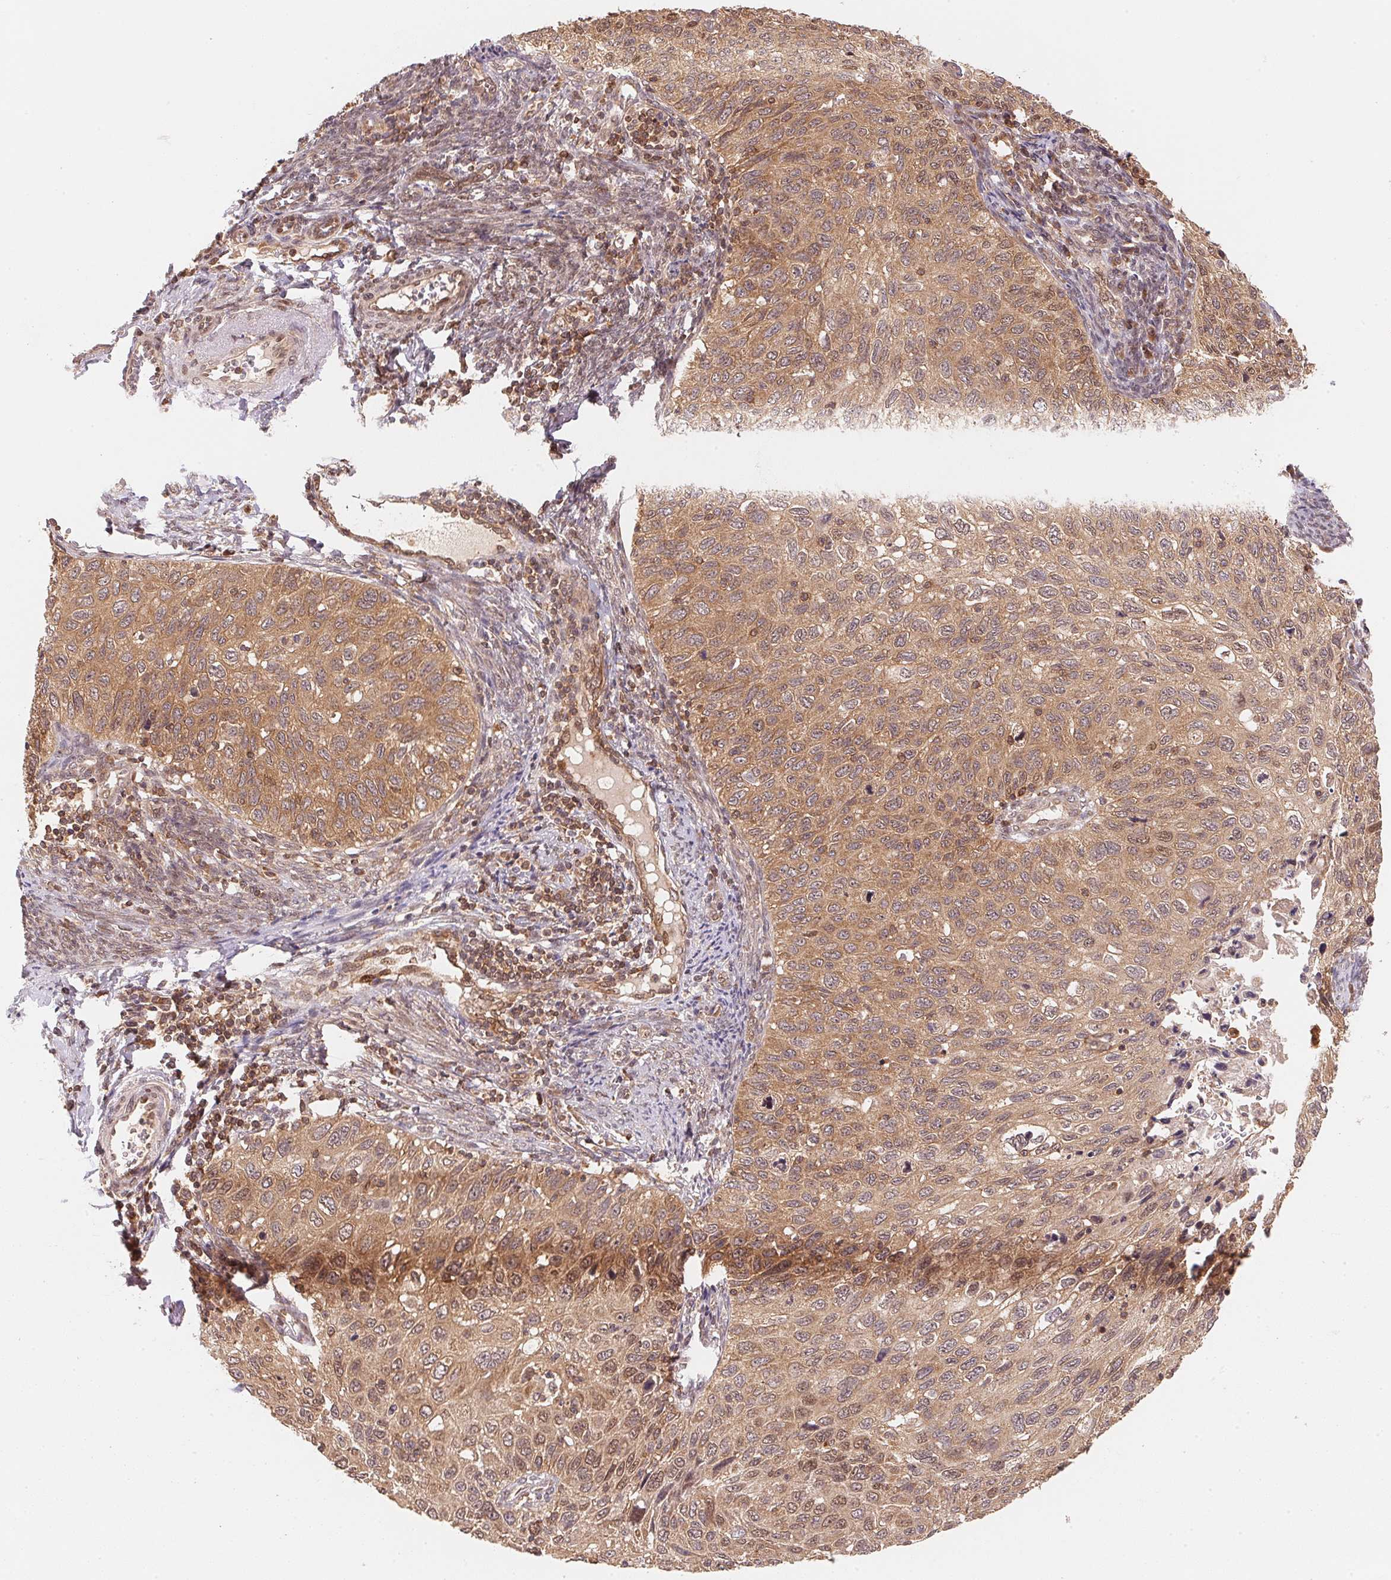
{"staining": {"intensity": "moderate", "quantity": ">75%", "location": "cytoplasmic/membranous,nuclear"}, "tissue": "cervical cancer", "cell_type": "Tumor cells", "image_type": "cancer", "snomed": [{"axis": "morphology", "description": "Squamous cell carcinoma, NOS"}, {"axis": "topography", "description": "Cervix"}], "caption": "IHC of human cervical squamous cell carcinoma exhibits medium levels of moderate cytoplasmic/membranous and nuclear expression in about >75% of tumor cells. (DAB IHC with brightfield microscopy, high magnification).", "gene": "CCDC102B", "patient": {"sex": "female", "age": 70}}